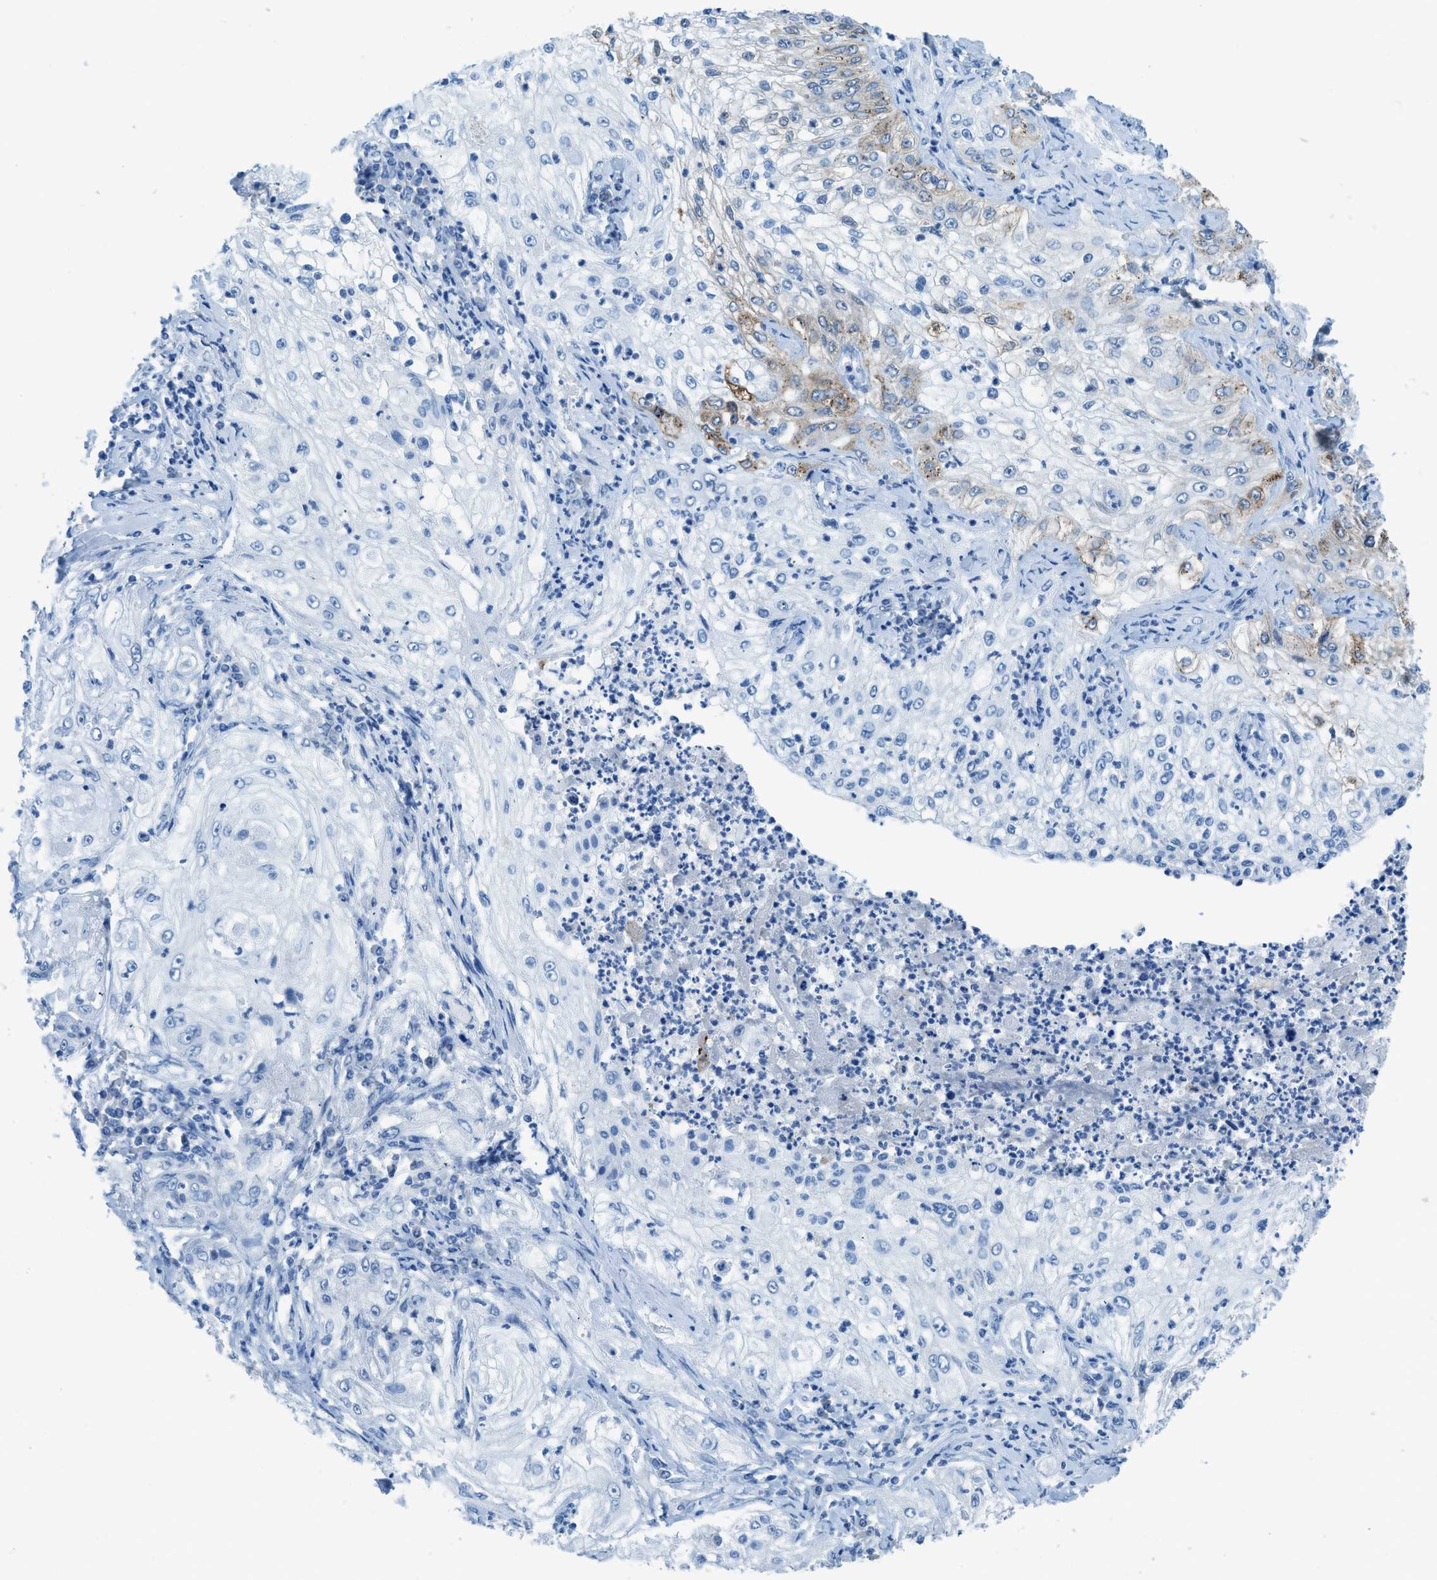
{"staining": {"intensity": "moderate", "quantity": "<25%", "location": "cytoplasmic/membranous"}, "tissue": "lung cancer", "cell_type": "Tumor cells", "image_type": "cancer", "snomed": [{"axis": "morphology", "description": "Inflammation, NOS"}, {"axis": "morphology", "description": "Squamous cell carcinoma, NOS"}, {"axis": "topography", "description": "Lymph node"}, {"axis": "topography", "description": "Soft tissue"}, {"axis": "topography", "description": "Lung"}], "caption": "Immunohistochemistry of human lung cancer demonstrates low levels of moderate cytoplasmic/membranous expression in approximately <25% of tumor cells.", "gene": "ACAN", "patient": {"sex": "male", "age": 66}}